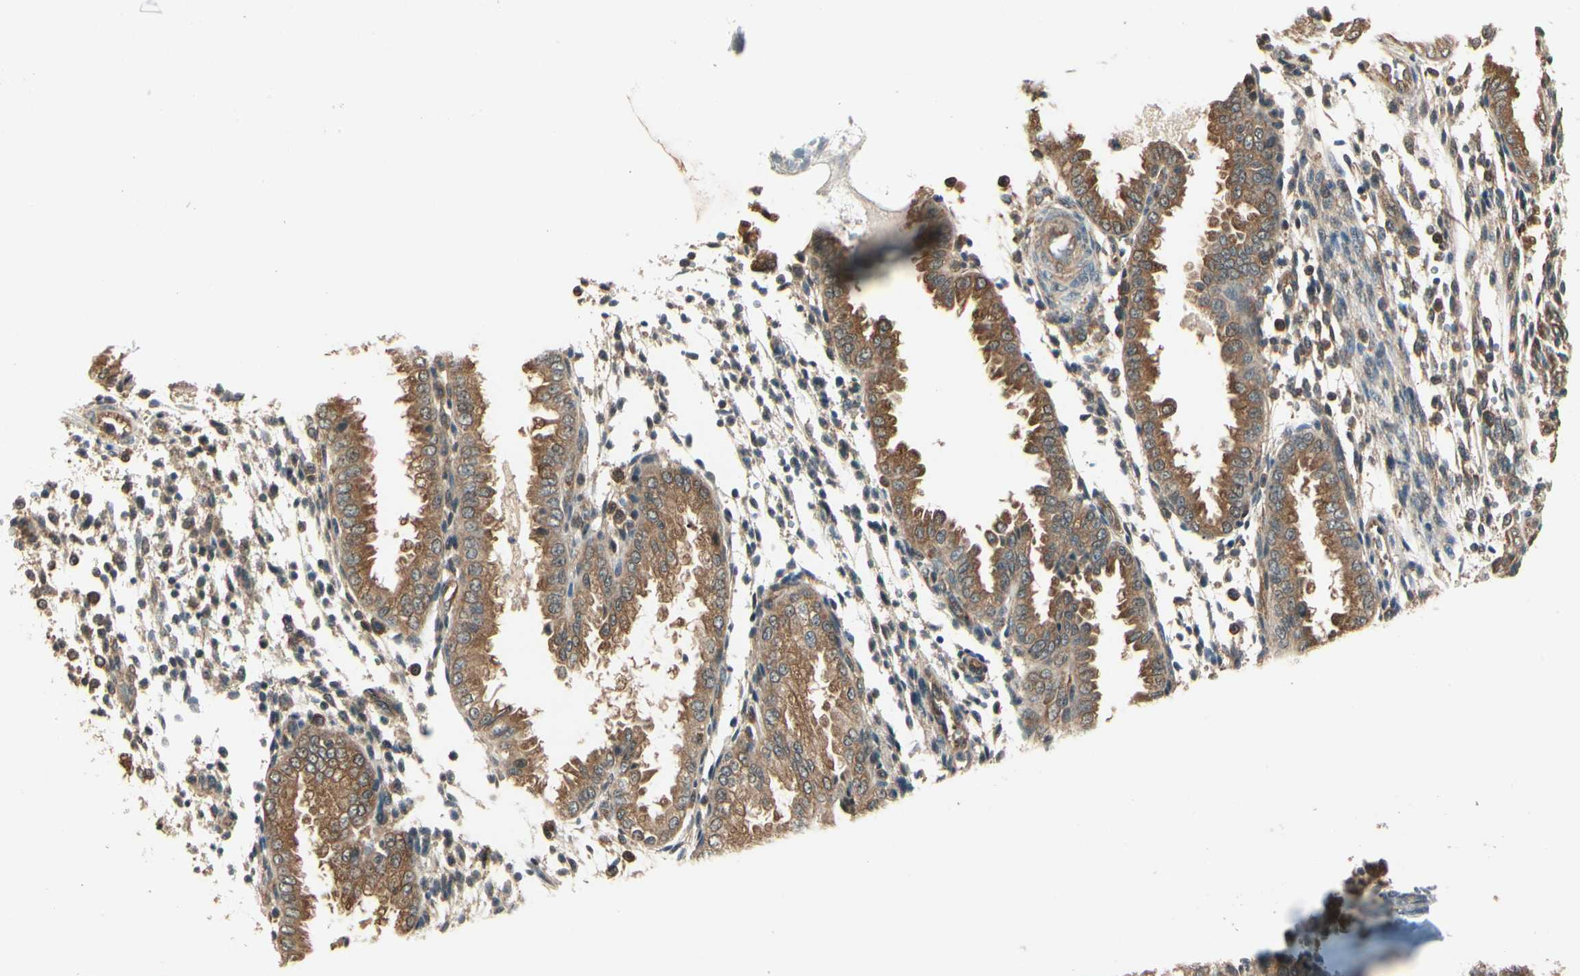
{"staining": {"intensity": "moderate", "quantity": ">75%", "location": "cytoplasmic/membranous"}, "tissue": "endometrium", "cell_type": "Cells in endometrial stroma", "image_type": "normal", "snomed": [{"axis": "morphology", "description": "Normal tissue, NOS"}, {"axis": "topography", "description": "Endometrium"}], "caption": "Approximately >75% of cells in endometrial stroma in benign endometrium reveal moderate cytoplasmic/membranous protein staining as visualized by brown immunohistochemical staining.", "gene": "CCT7", "patient": {"sex": "female", "age": 33}}